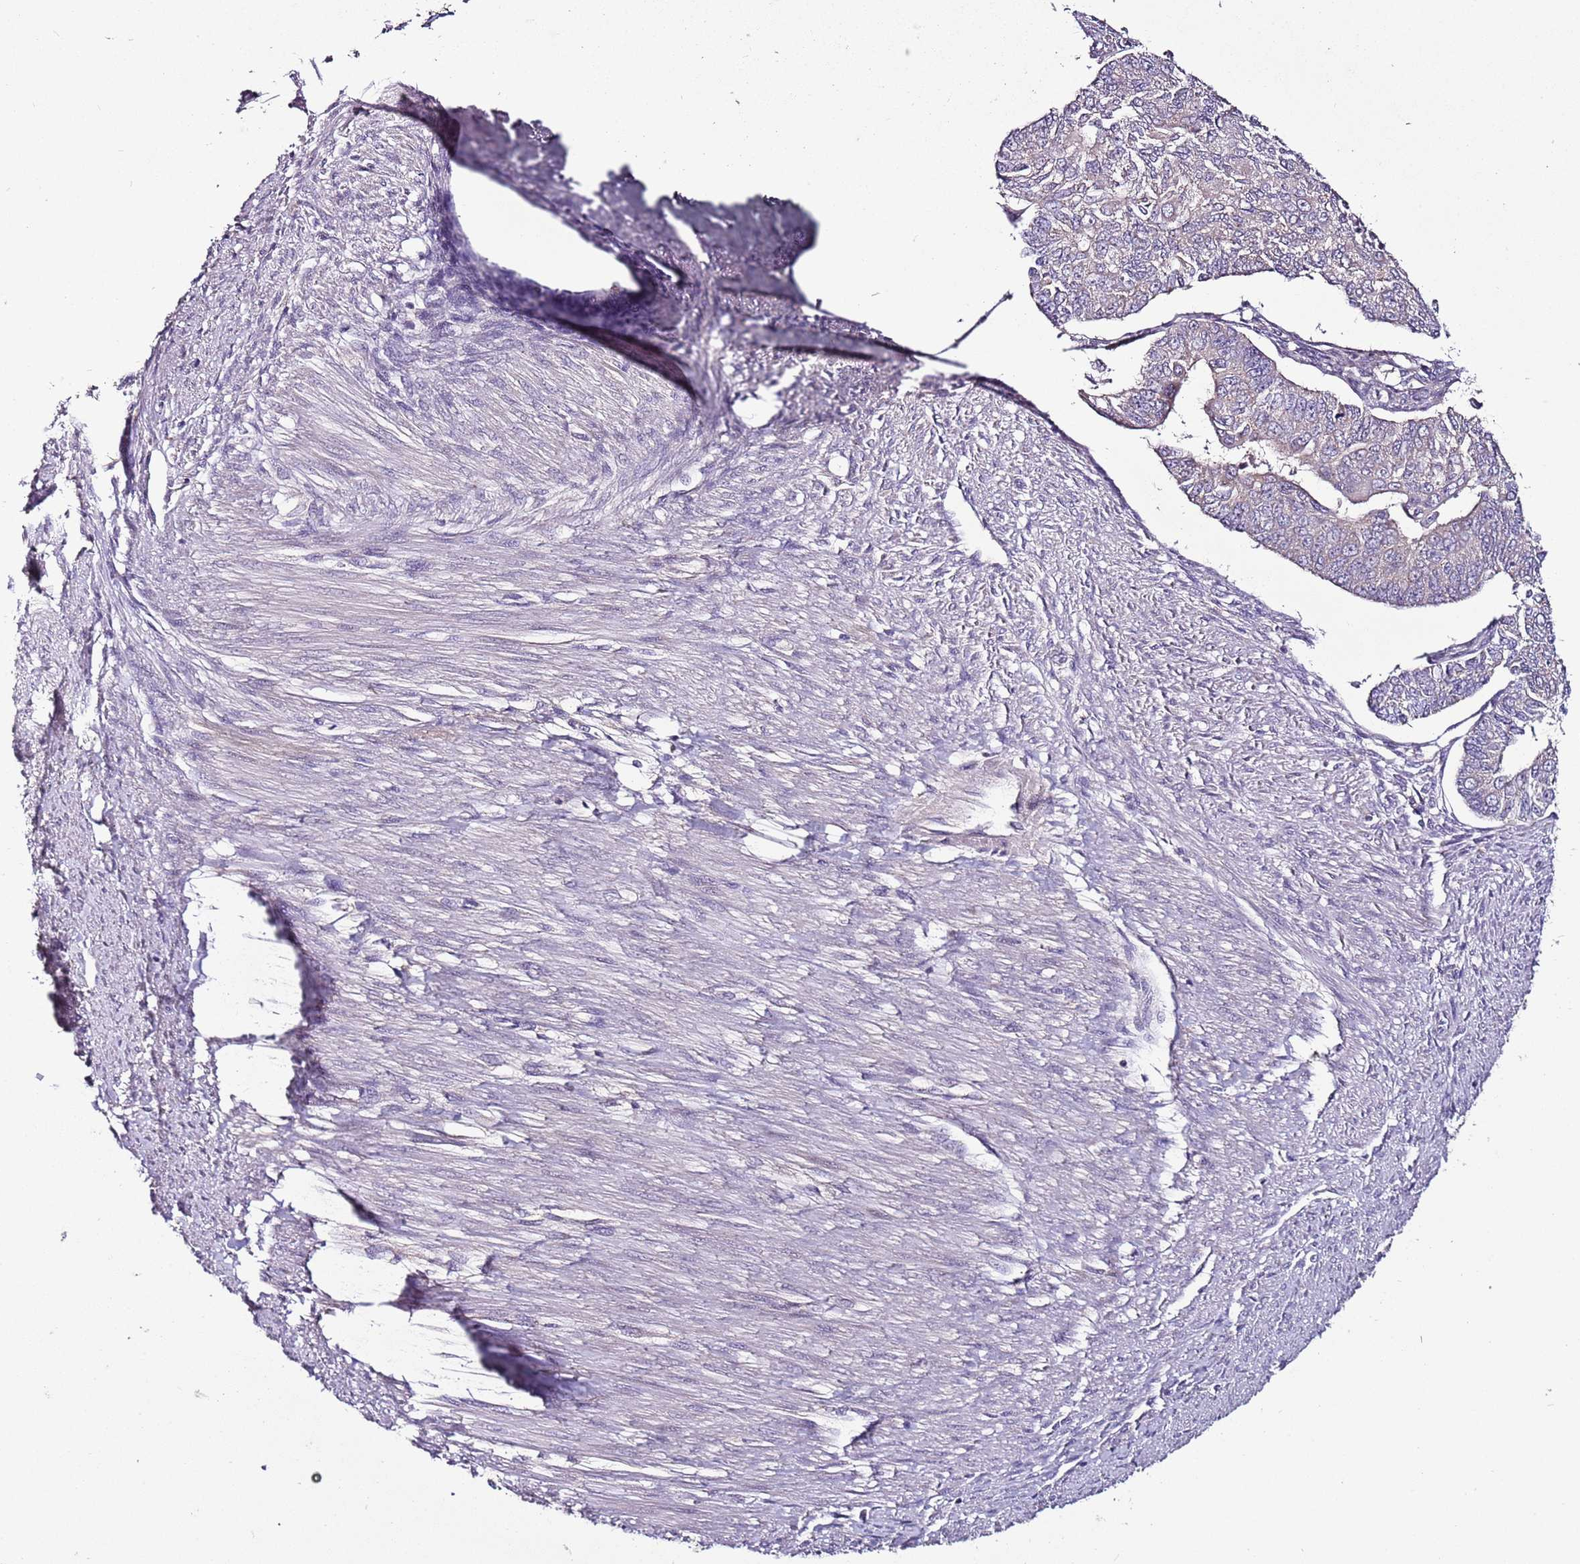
{"staining": {"intensity": "negative", "quantity": "none", "location": "none"}, "tissue": "endometrial cancer", "cell_type": "Tumor cells", "image_type": "cancer", "snomed": [{"axis": "morphology", "description": "Adenocarcinoma, NOS"}, {"axis": "topography", "description": "Endometrium"}], "caption": "Image shows no protein expression in tumor cells of endometrial adenocarcinoma tissue.", "gene": "FAM20A", "patient": {"sex": "female", "age": 32}}